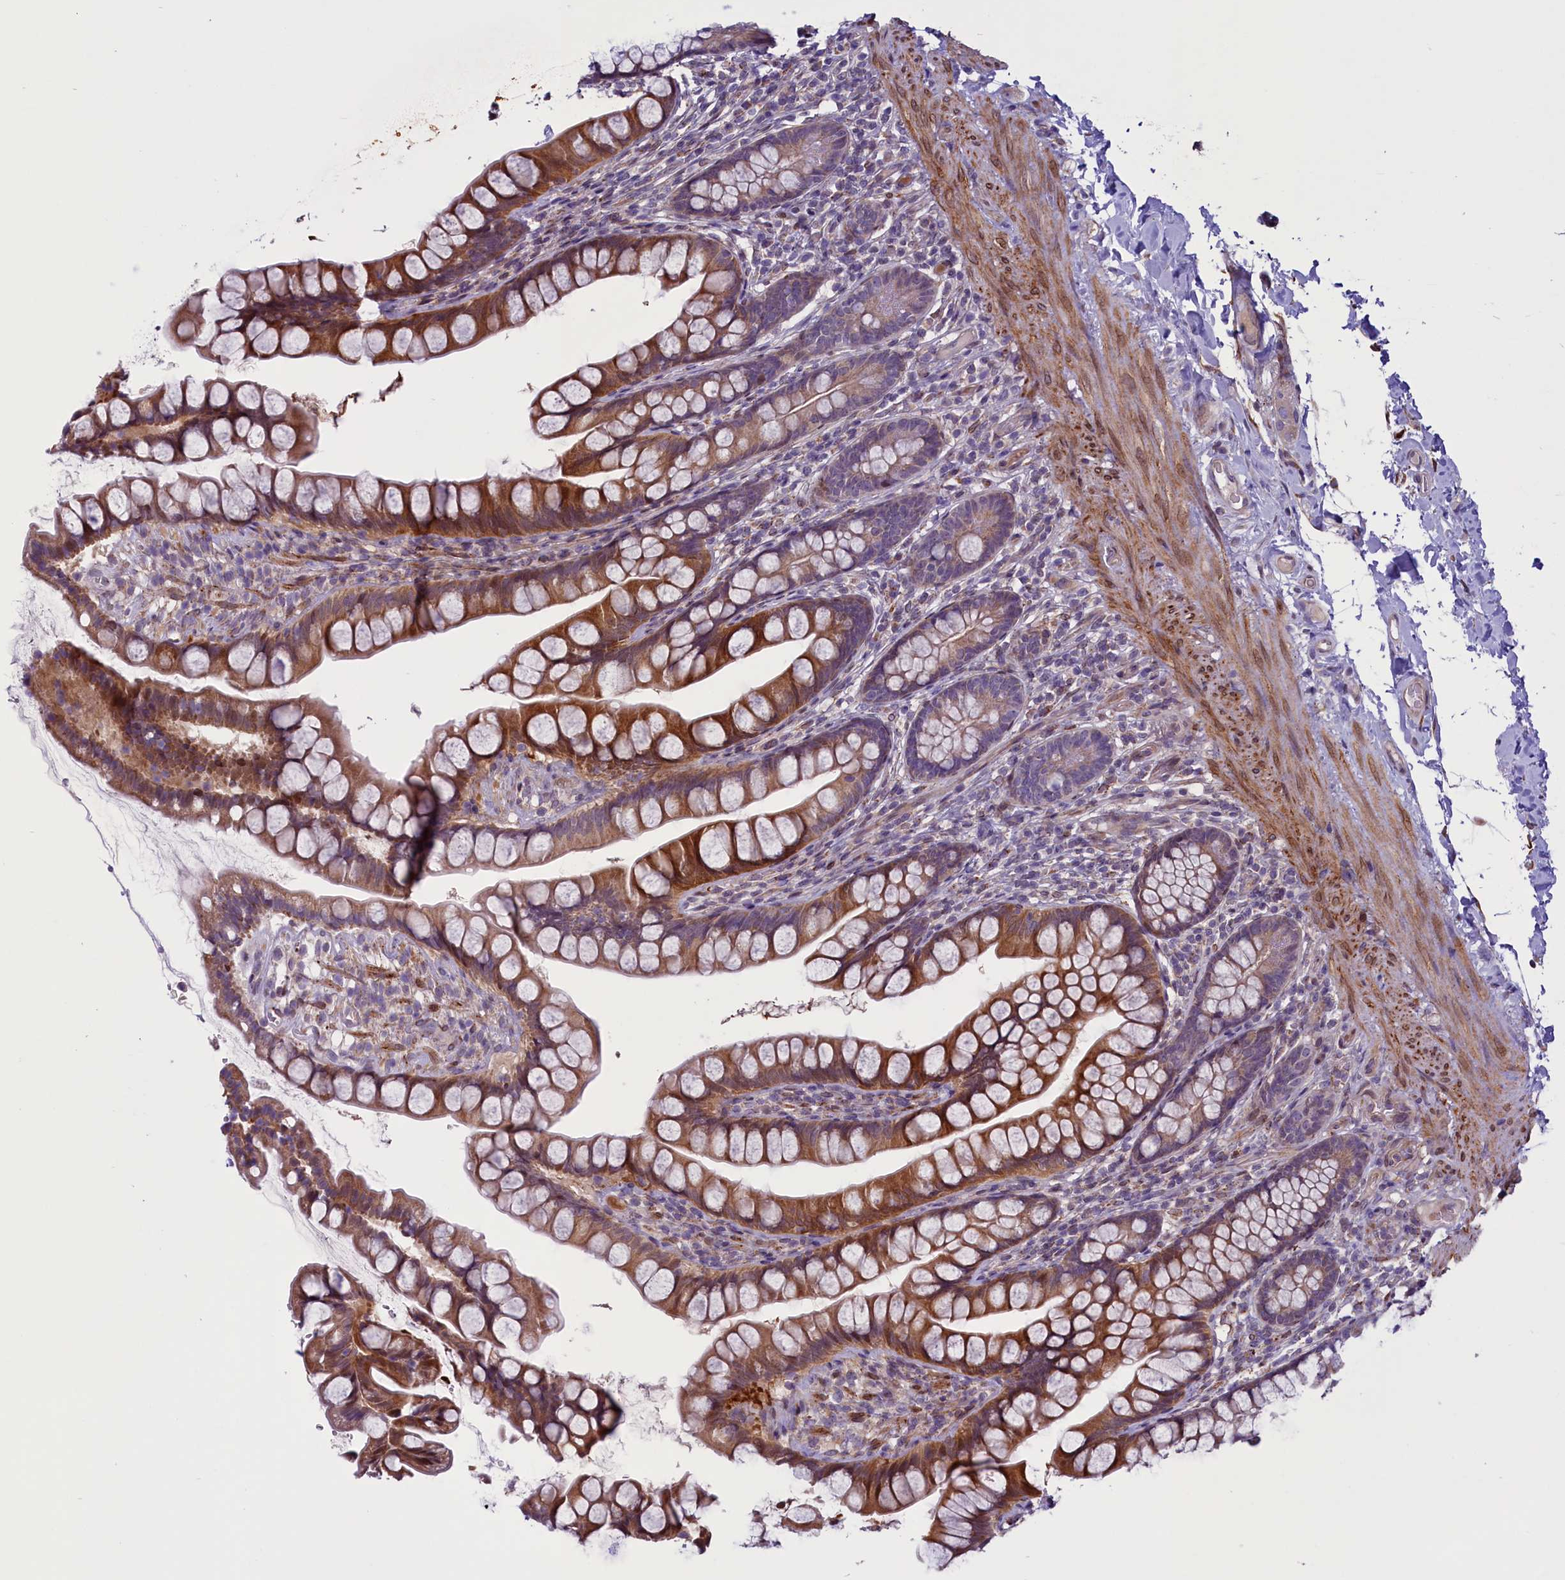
{"staining": {"intensity": "moderate", "quantity": ">75%", "location": "cytoplasmic/membranous"}, "tissue": "small intestine", "cell_type": "Glandular cells", "image_type": "normal", "snomed": [{"axis": "morphology", "description": "Normal tissue, NOS"}, {"axis": "topography", "description": "Small intestine"}], "caption": "Approximately >75% of glandular cells in normal small intestine show moderate cytoplasmic/membranous protein expression as visualized by brown immunohistochemical staining.", "gene": "MIEF2", "patient": {"sex": "male", "age": 70}}